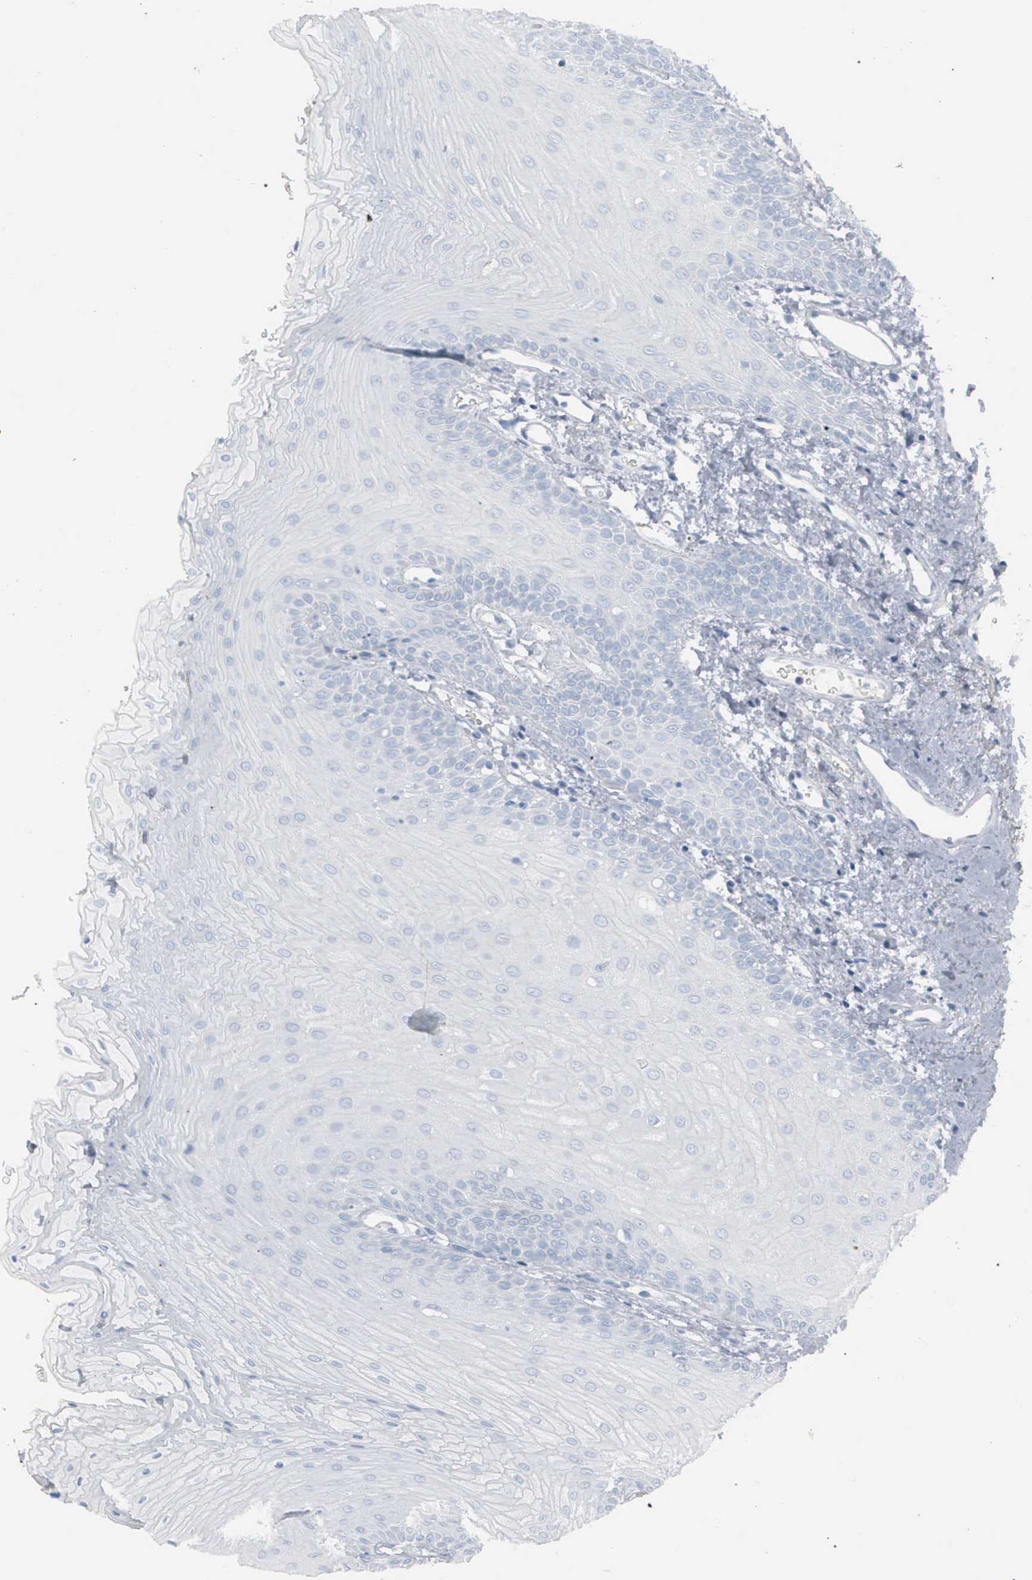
{"staining": {"intensity": "negative", "quantity": "none", "location": "none"}, "tissue": "oral mucosa", "cell_type": "Squamous epithelial cells", "image_type": "normal", "snomed": [{"axis": "morphology", "description": "Normal tissue, NOS"}, {"axis": "topography", "description": "Oral tissue"}], "caption": "DAB immunohistochemical staining of benign human oral mucosa displays no significant expression in squamous epithelial cells. (Stains: DAB IHC with hematoxylin counter stain, Microscopy: brightfield microscopy at high magnification).", "gene": "DMD", "patient": {"sex": "male", "age": 52}}